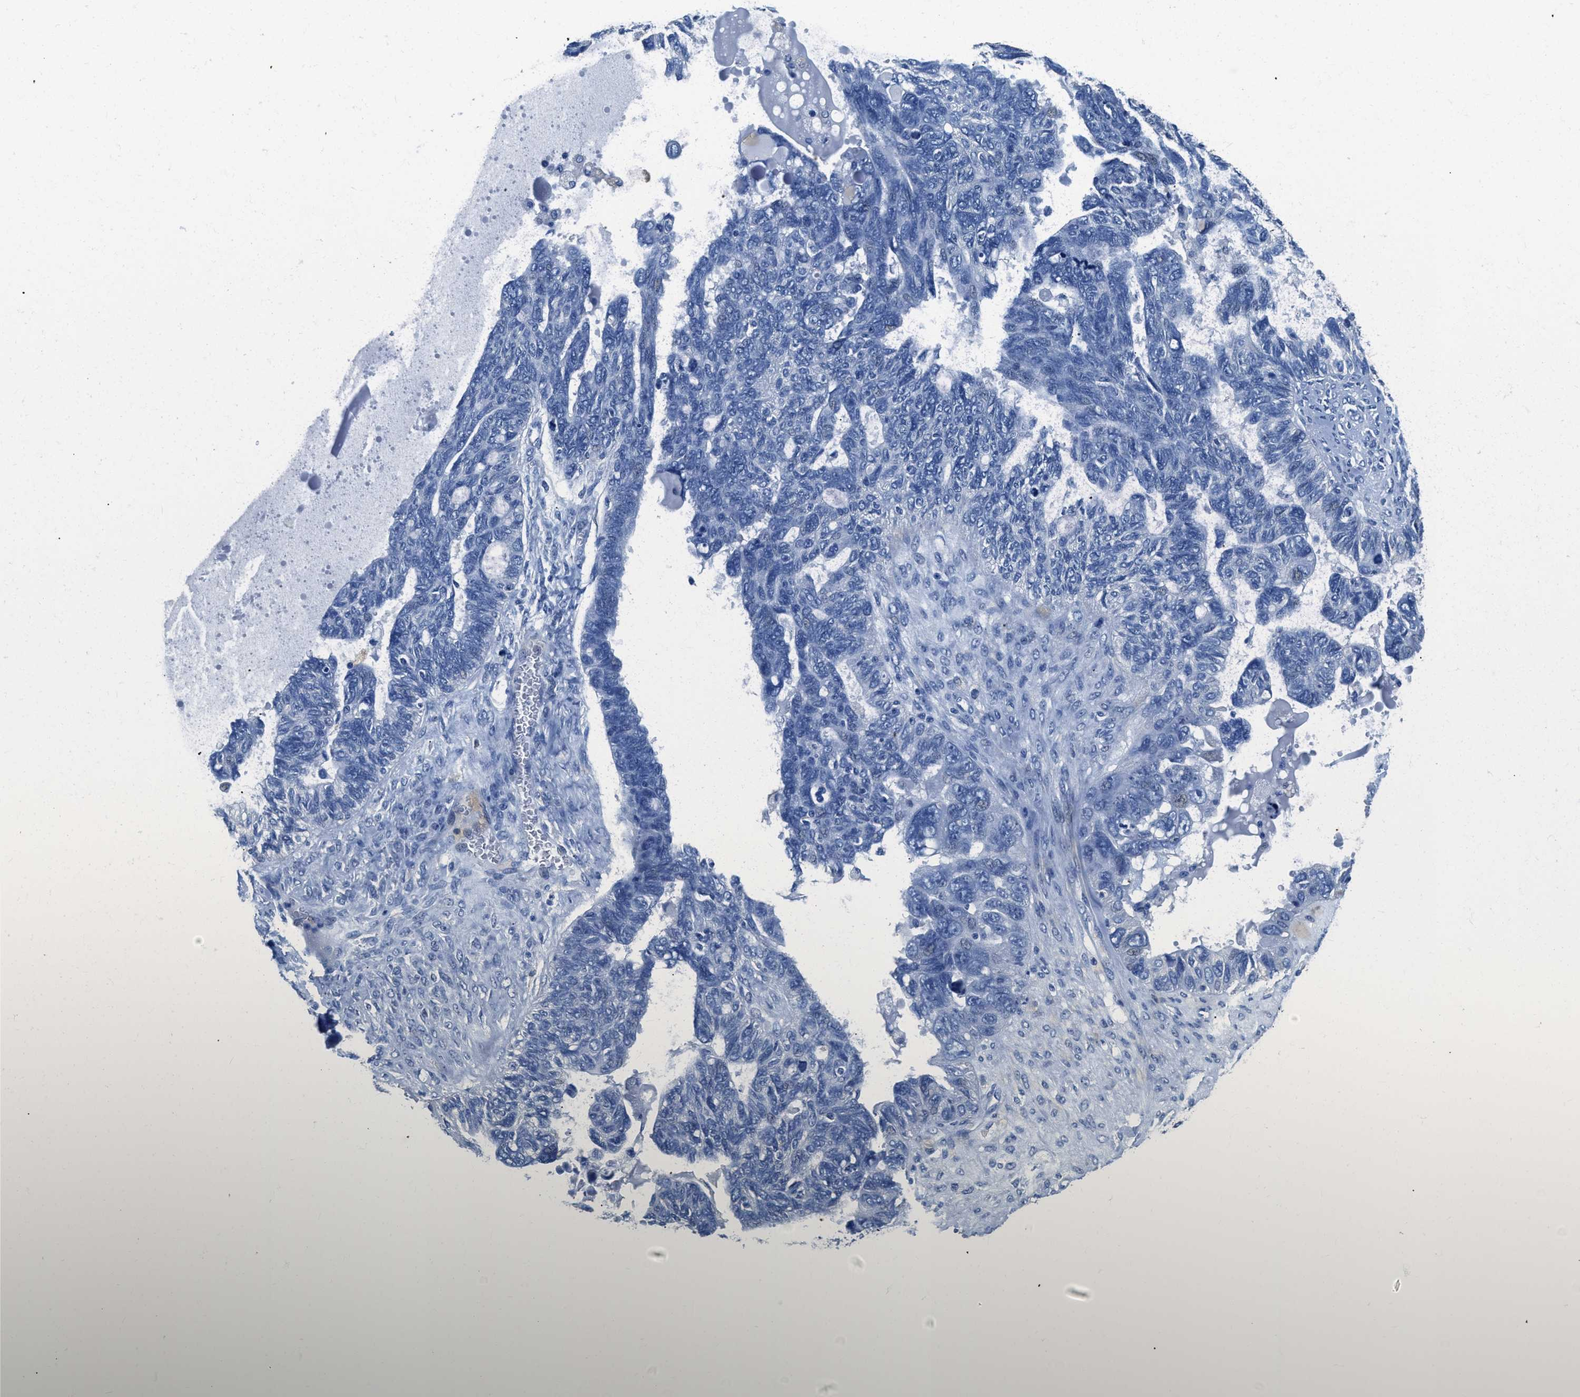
{"staining": {"intensity": "negative", "quantity": "none", "location": "none"}, "tissue": "ovarian cancer", "cell_type": "Tumor cells", "image_type": "cancer", "snomed": [{"axis": "morphology", "description": "Cystadenocarcinoma, serous, NOS"}, {"axis": "topography", "description": "Ovary"}], "caption": "Human ovarian cancer stained for a protein using IHC exhibits no expression in tumor cells.", "gene": "ZDHHC13", "patient": {"sex": "female", "age": 79}}